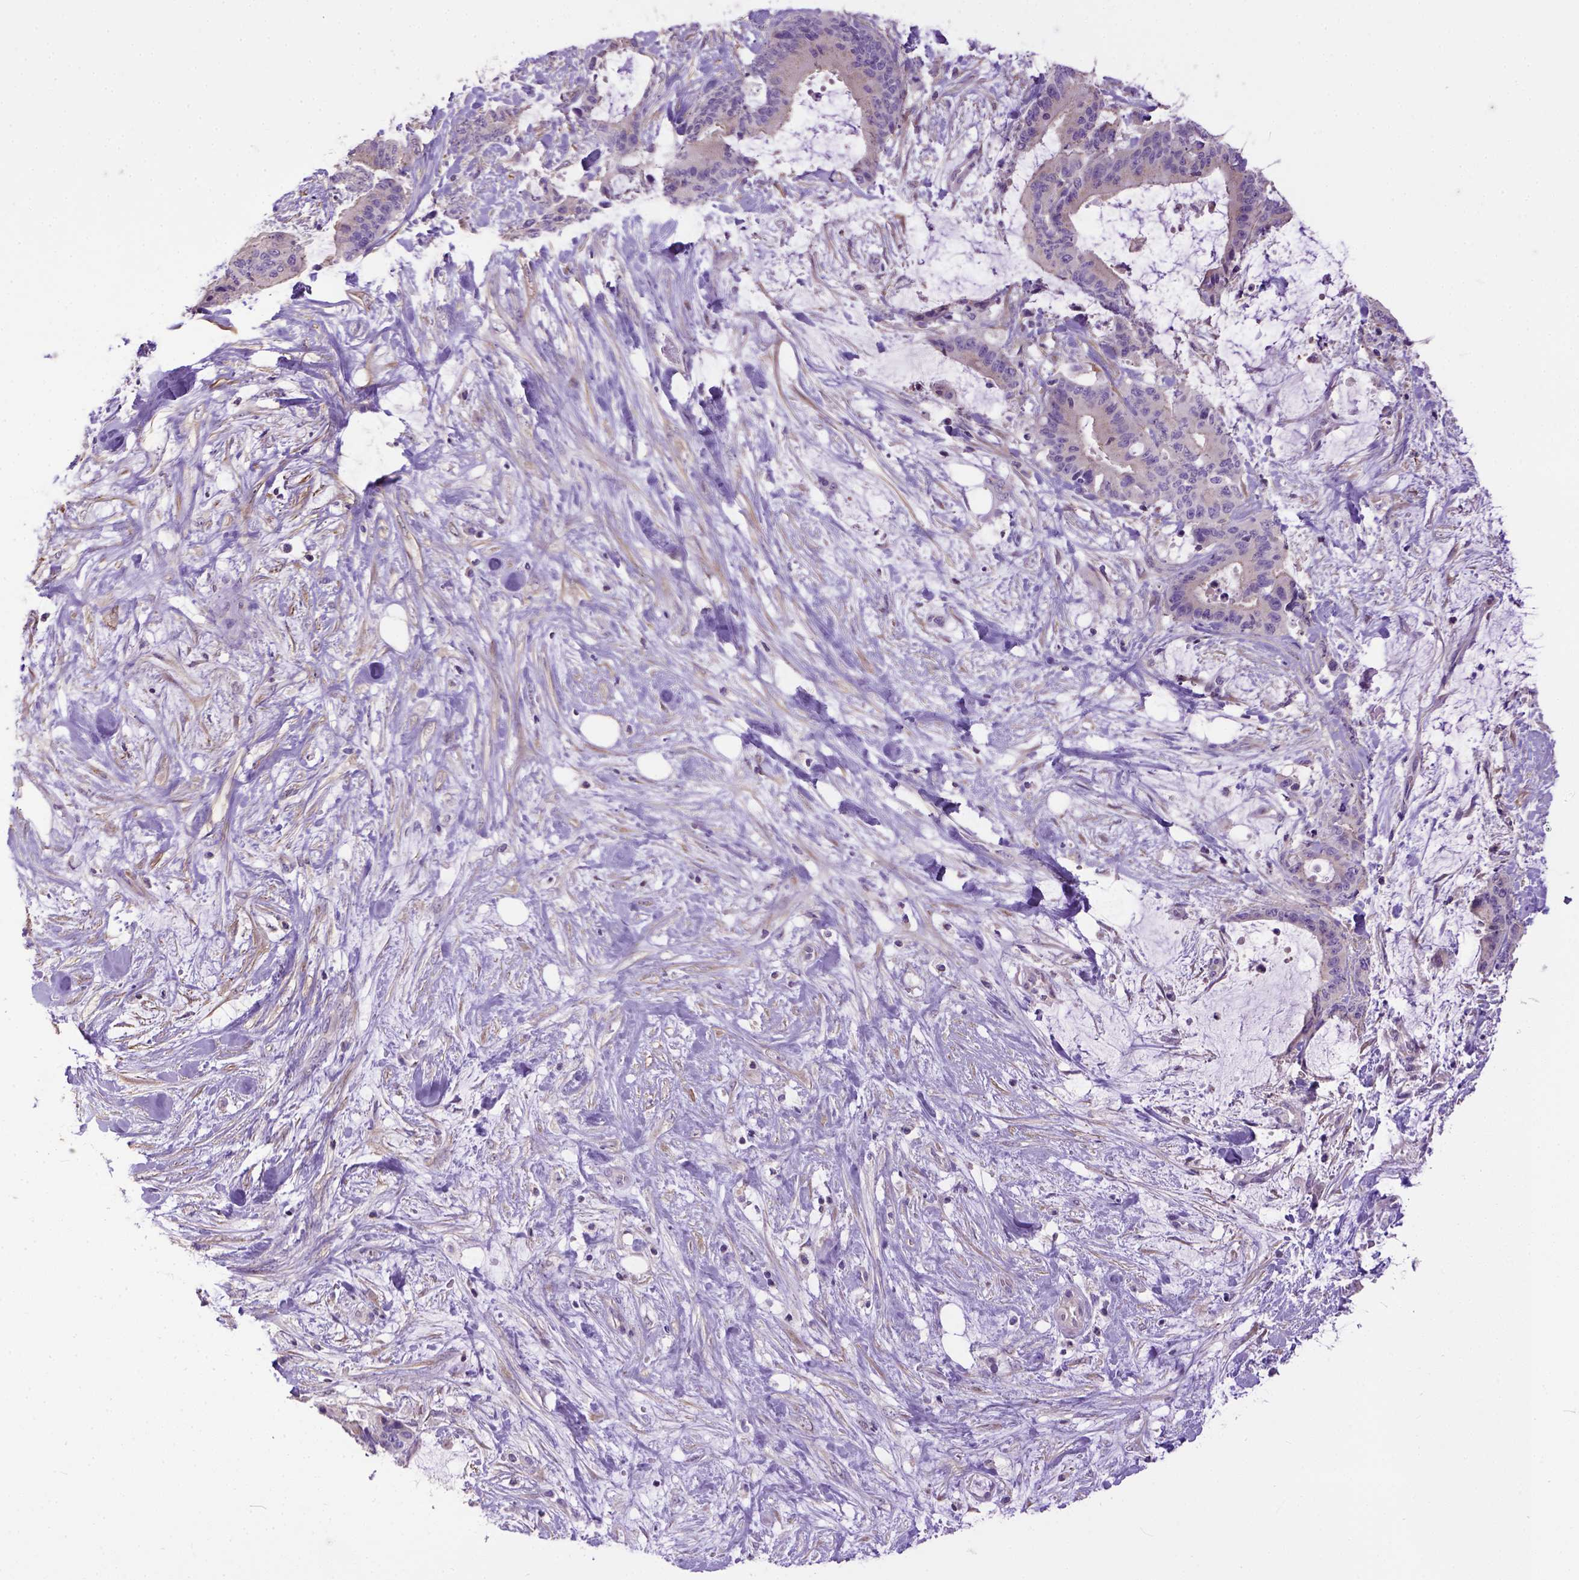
{"staining": {"intensity": "weak", "quantity": "25%-75%", "location": "cytoplasmic/membranous"}, "tissue": "liver cancer", "cell_type": "Tumor cells", "image_type": "cancer", "snomed": [{"axis": "morphology", "description": "Cholangiocarcinoma"}, {"axis": "topography", "description": "Liver"}], "caption": "Liver cancer tissue shows weak cytoplasmic/membranous staining in approximately 25%-75% of tumor cells", "gene": "BANF2", "patient": {"sex": "female", "age": 73}}